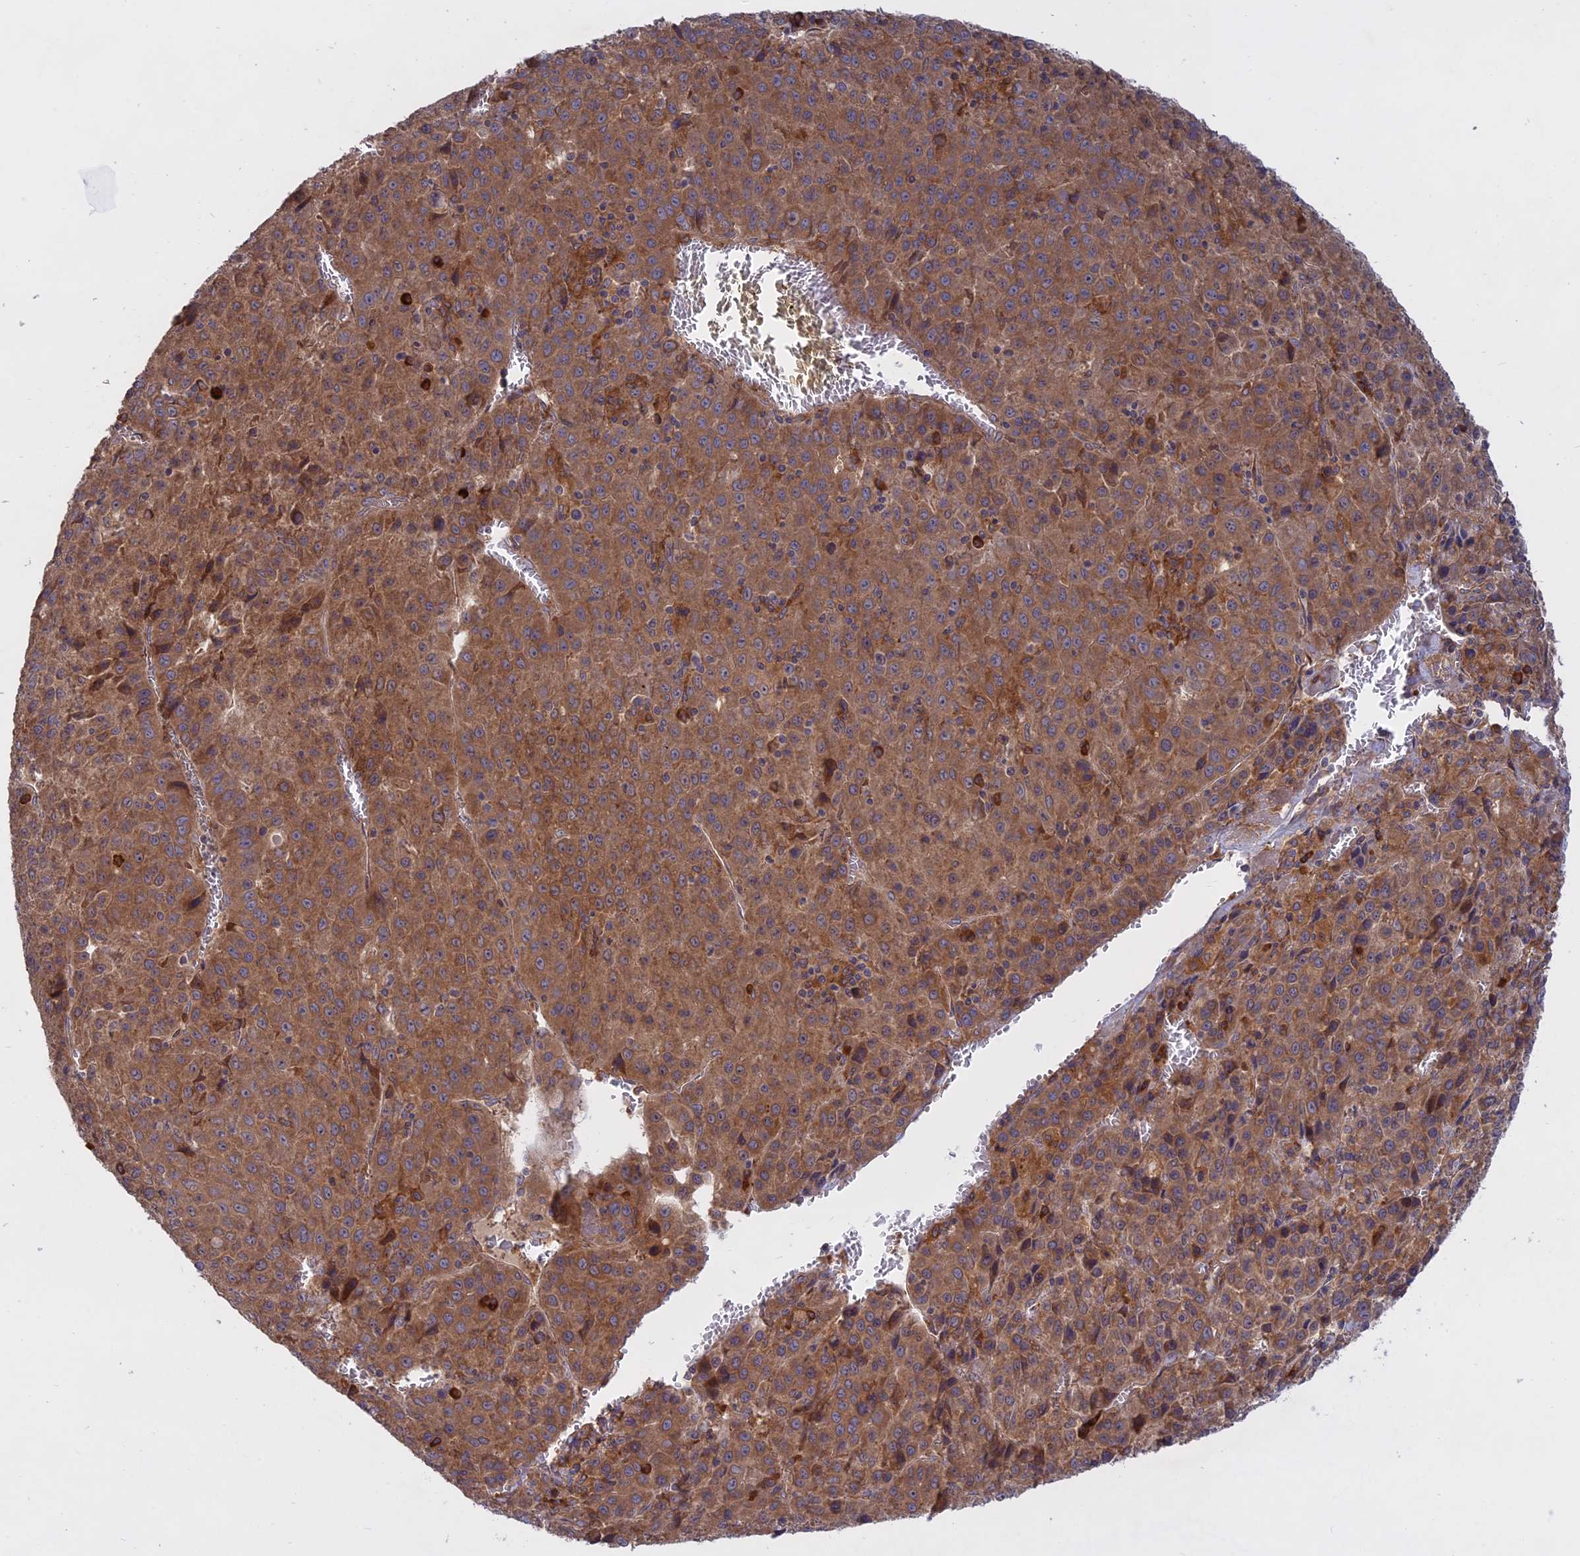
{"staining": {"intensity": "moderate", "quantity": ">75%", "location": "cytoplasmic/membranous"}, "tissue": "liver cancer", "cell_type": "Tumor cells", "image_type": "cancer", "snomed": [{"axis": "morphology", "description": "Carcinoma, Hepatocellular, NOS"}, {"axis": "topography", "description": "Liver"}], "caption": "Immunohistochemistry (IHC) photomicrograph of human liver cancer stained for a protein (brown), which demonstrates medium levels of moderate cytoplasmic/membranous staining in approximately >75% of tumor cells.", "gene": "TMEM208", "patient": {"sex": "female", "age": 53}}